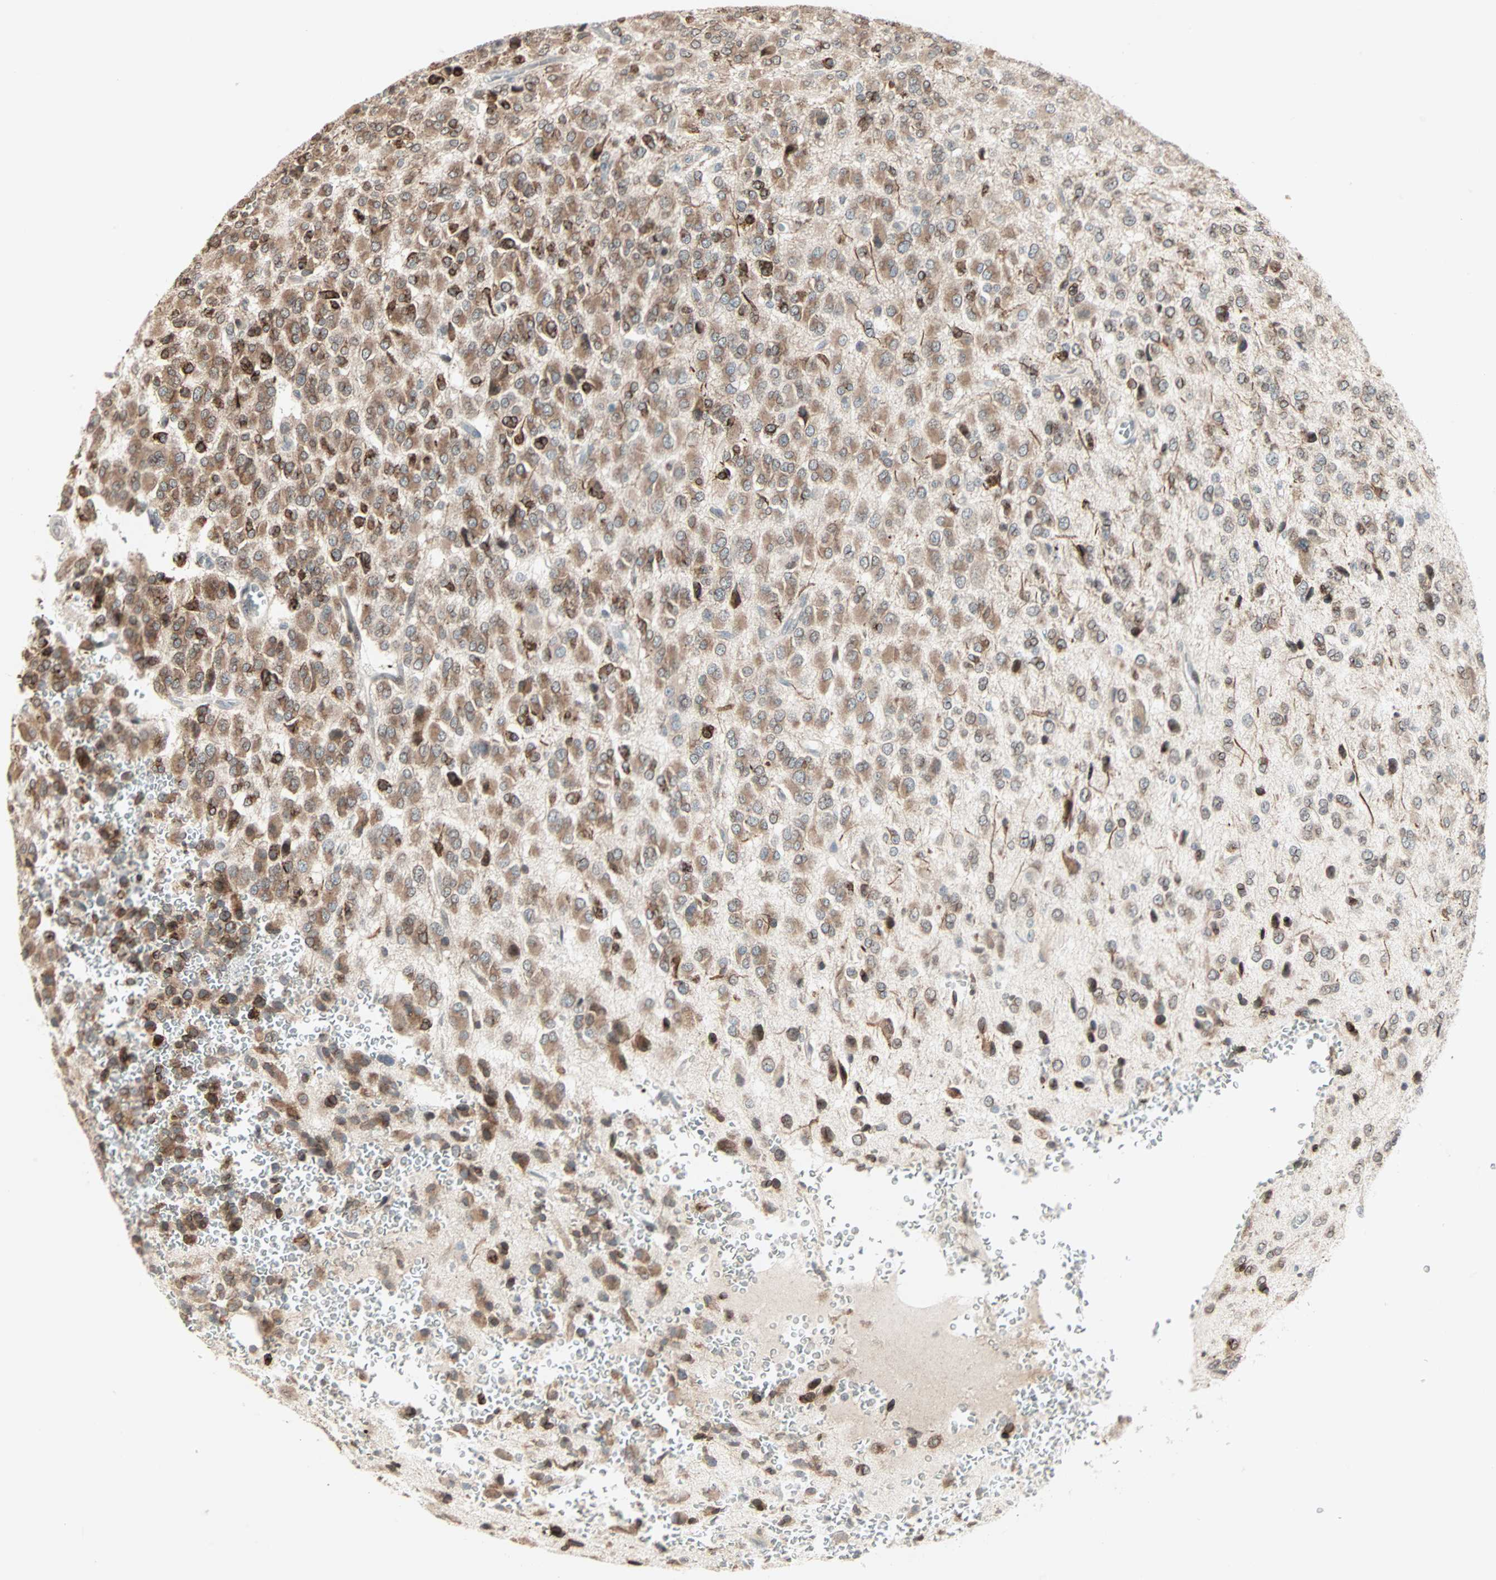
{"staining": {"intensity": "moderate", "quantity": "25%-75%", "location": "cytoplasmic/membranous,nuclear"}, "tissue": "glioma", "cell_type": "Tumor cells", "image_type": "cancer", "snomed": [{"axis": "morphology", "description": "Glioma, malignant, High grade"}, {"axis": "topography", "description": "pancreas cauda"}], "caption": "Immunohistochemistry image of high-grade glioma (malignant) stained for a protein (brown), which reveals medium levels of moderate cytoplasmic/membranous and nuclear positivity in approximately 25%-75% of tumor cells.", "gene": "CBLC", "patient": {"sex": "male", "age": 60}}